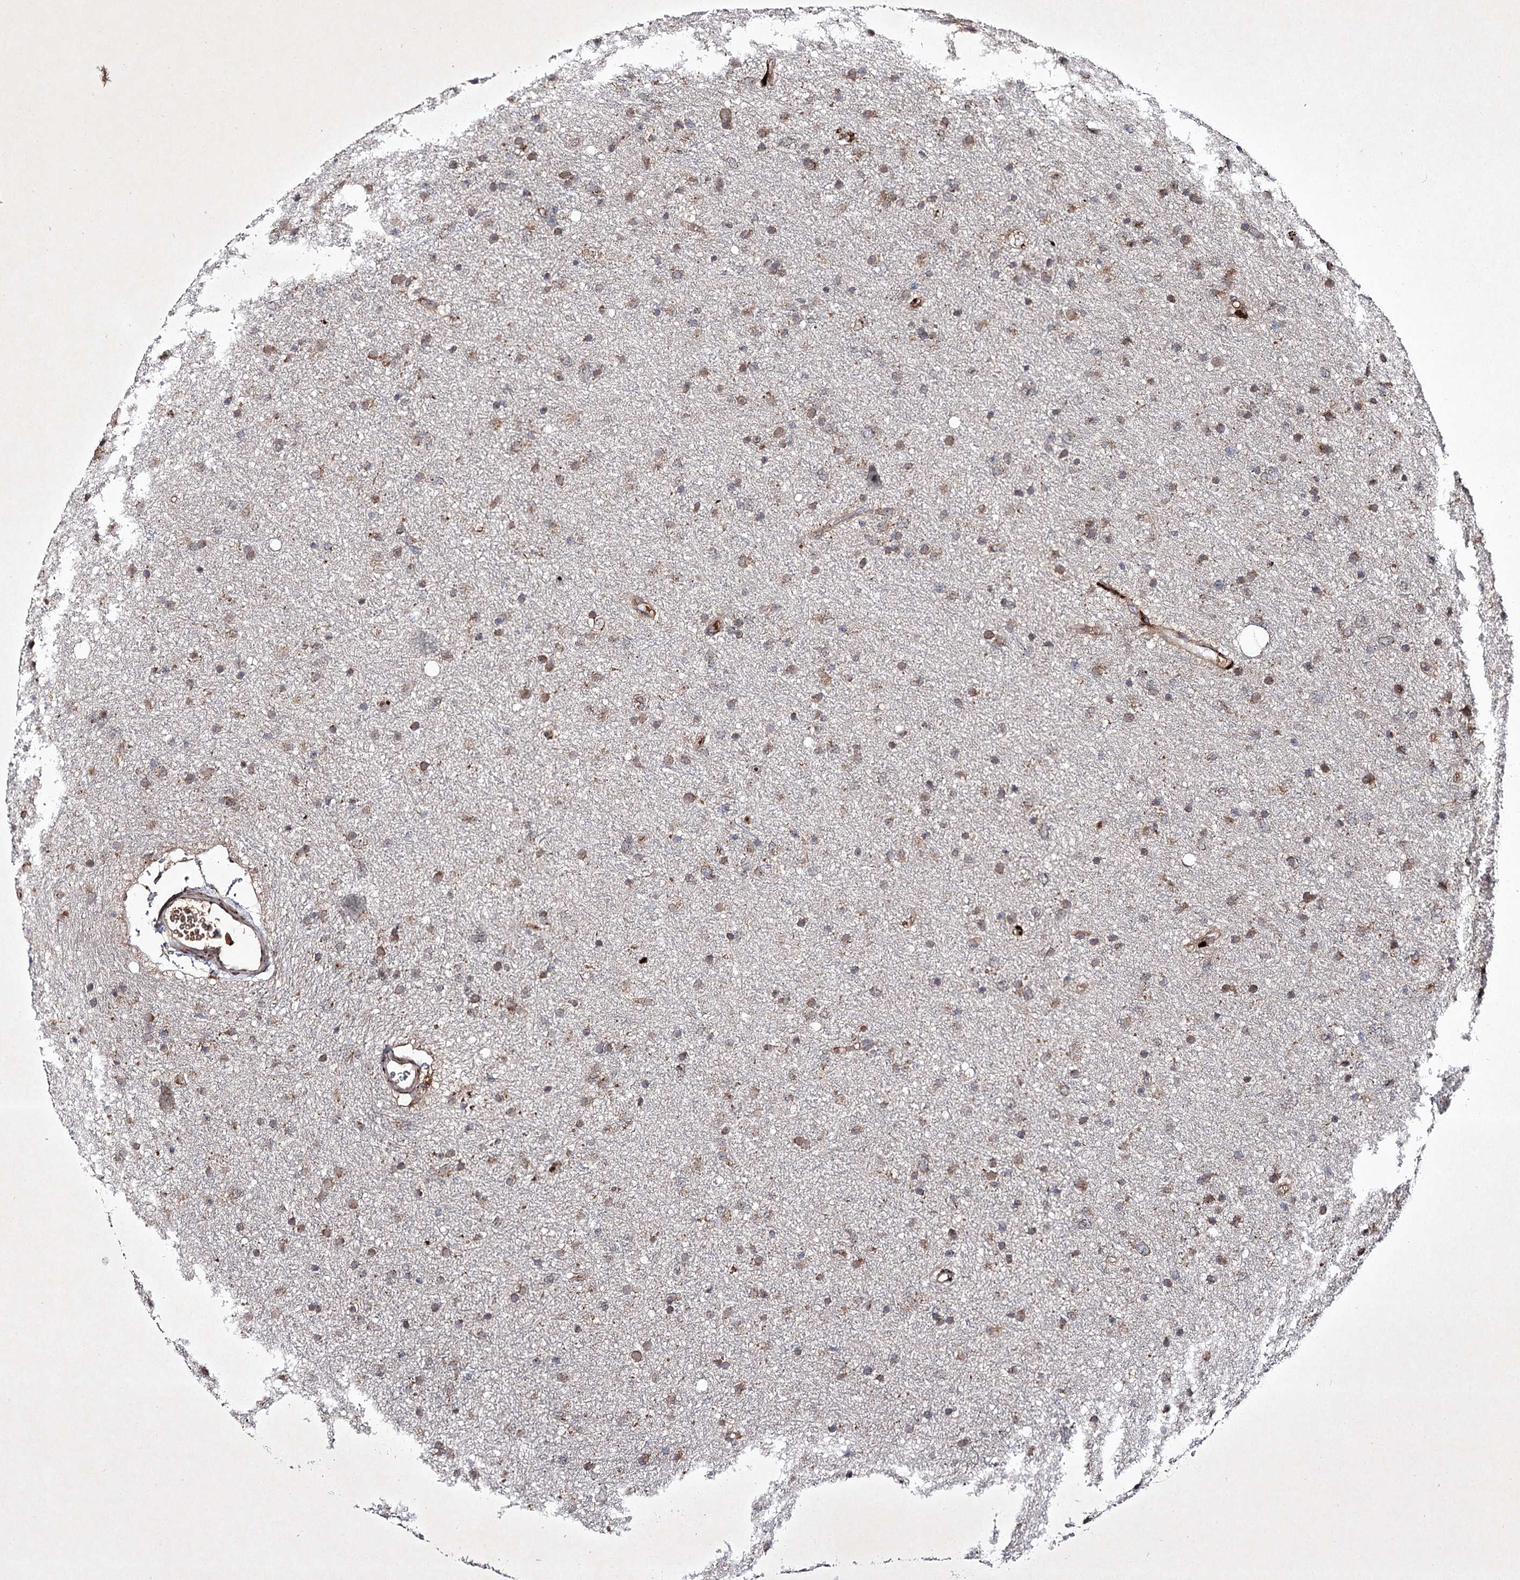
{"staining": {"intensity": "weak", "quantity": ">75%", "location": "cytoplasmic/membranous"}, "tissue": "glioma", "cell_type": "Tumor cells", "image_type": "cancer", "snomed": [{"axis": "morphology", "description": "Glioma, malignant, Low grade"}, {"axis": "topography", "description": "Cerebral cortex"}], "caption": "Immunohistochemical staining of malignant glioma (low-grade) exhibits low levels of weak cytoplasmic/membranous expression in approximately >75% of tumor cells.", "gene": "ALG9", "patient": {"sex": "female", "age": 39}}